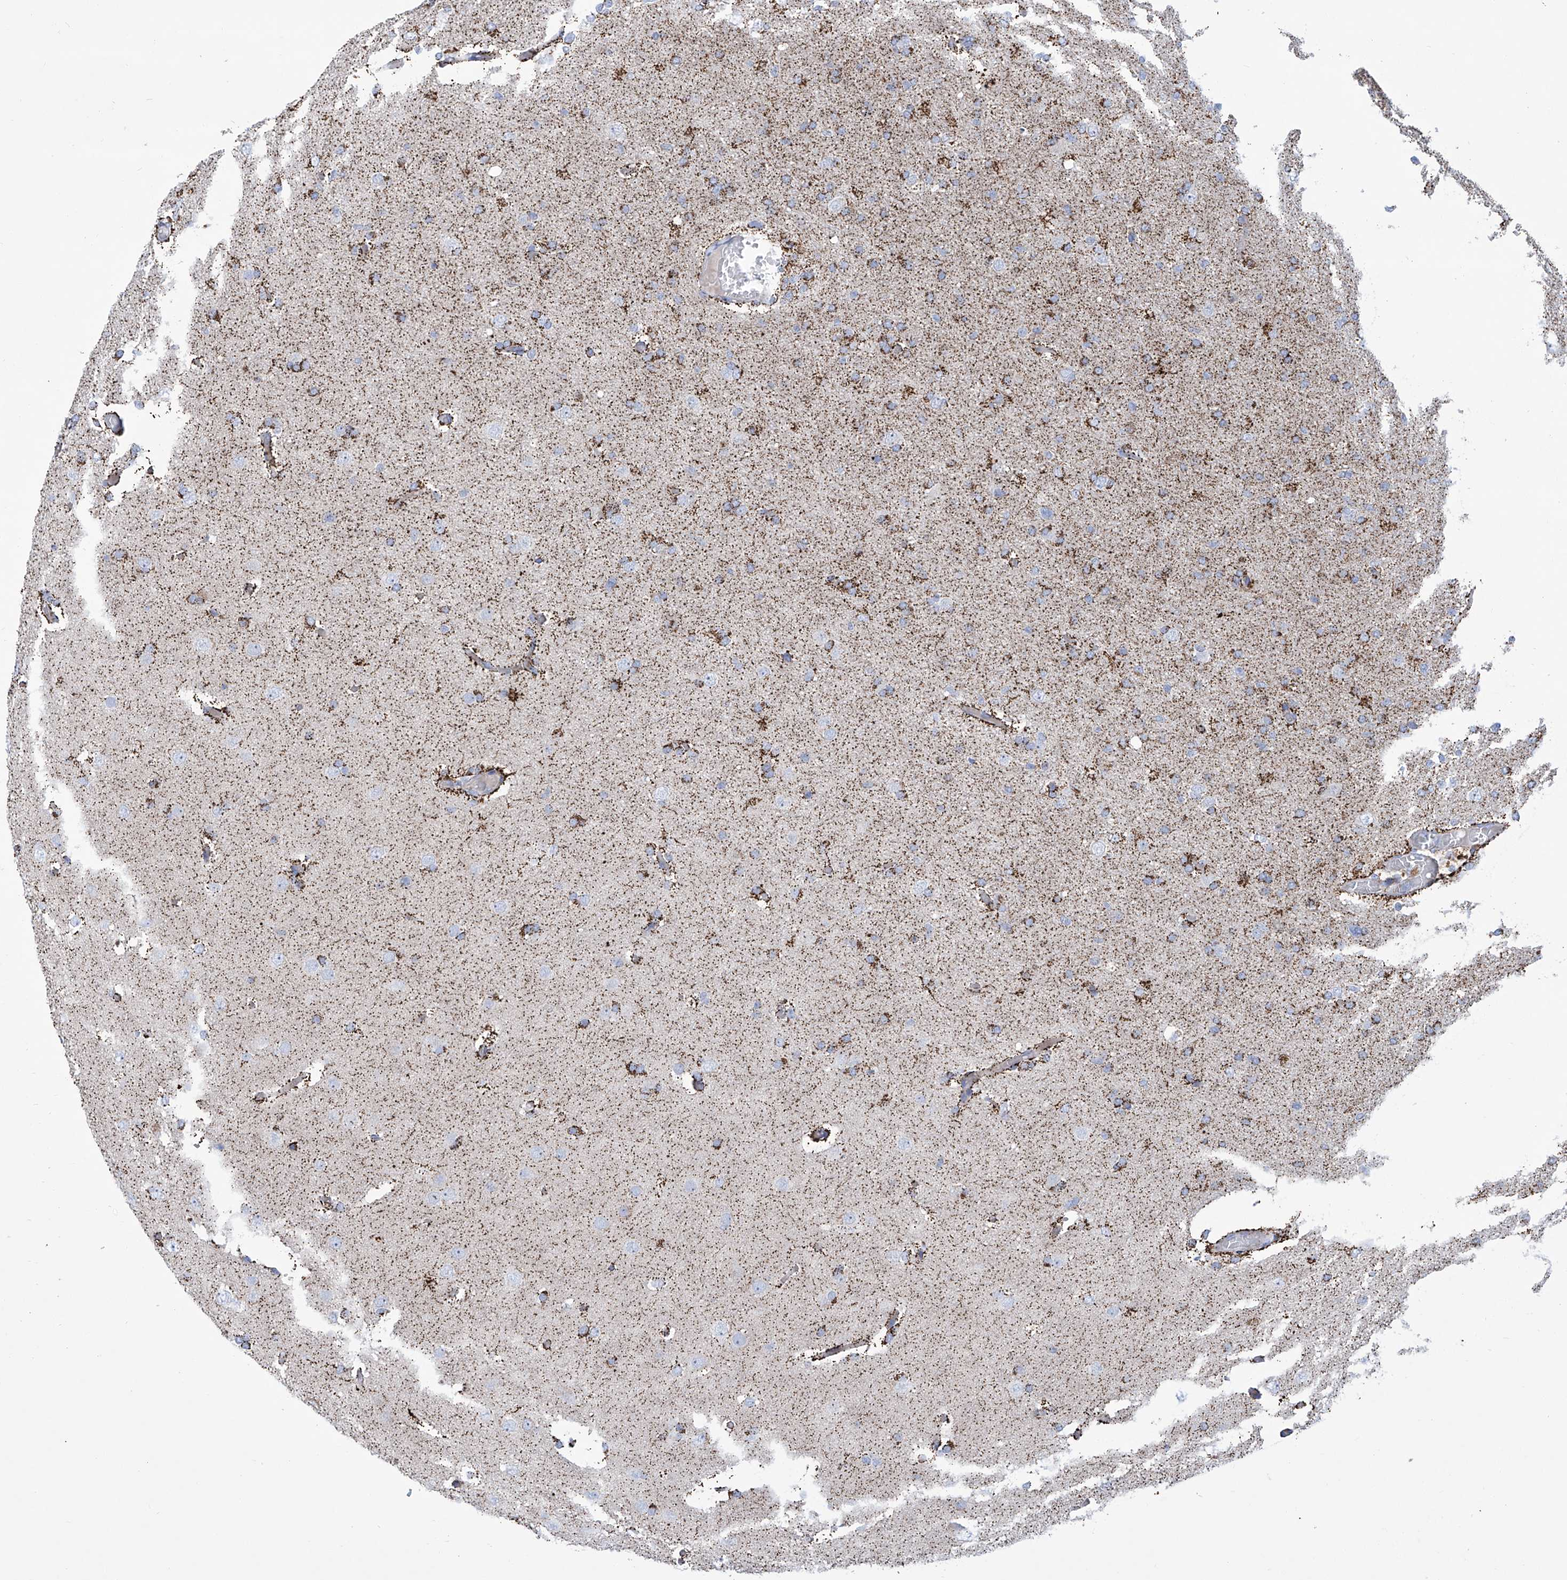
{"staining": {"intensity": "strong", "quantity": "25%-75%", "location": "cytoplasmic/membranous"}, "tissue": "glioma", "cell_type": "Tumor cells", "image_type": "cancer", "snomed": [{"axis": "morphology", "description": "Glioma, malignant, High grade"}, {"axis": "topography", "description": "Cerebral cortex"}], "caption": "High-grade glioma (malignant) tissue demonstrates strong cytoplasmic/membranous positivity in approximately 25%-75% of tumor cells, visualized by immunohistochemistry.", "gene": "ALDH6A1", "patient": {"sex": "female", "age": 36}}